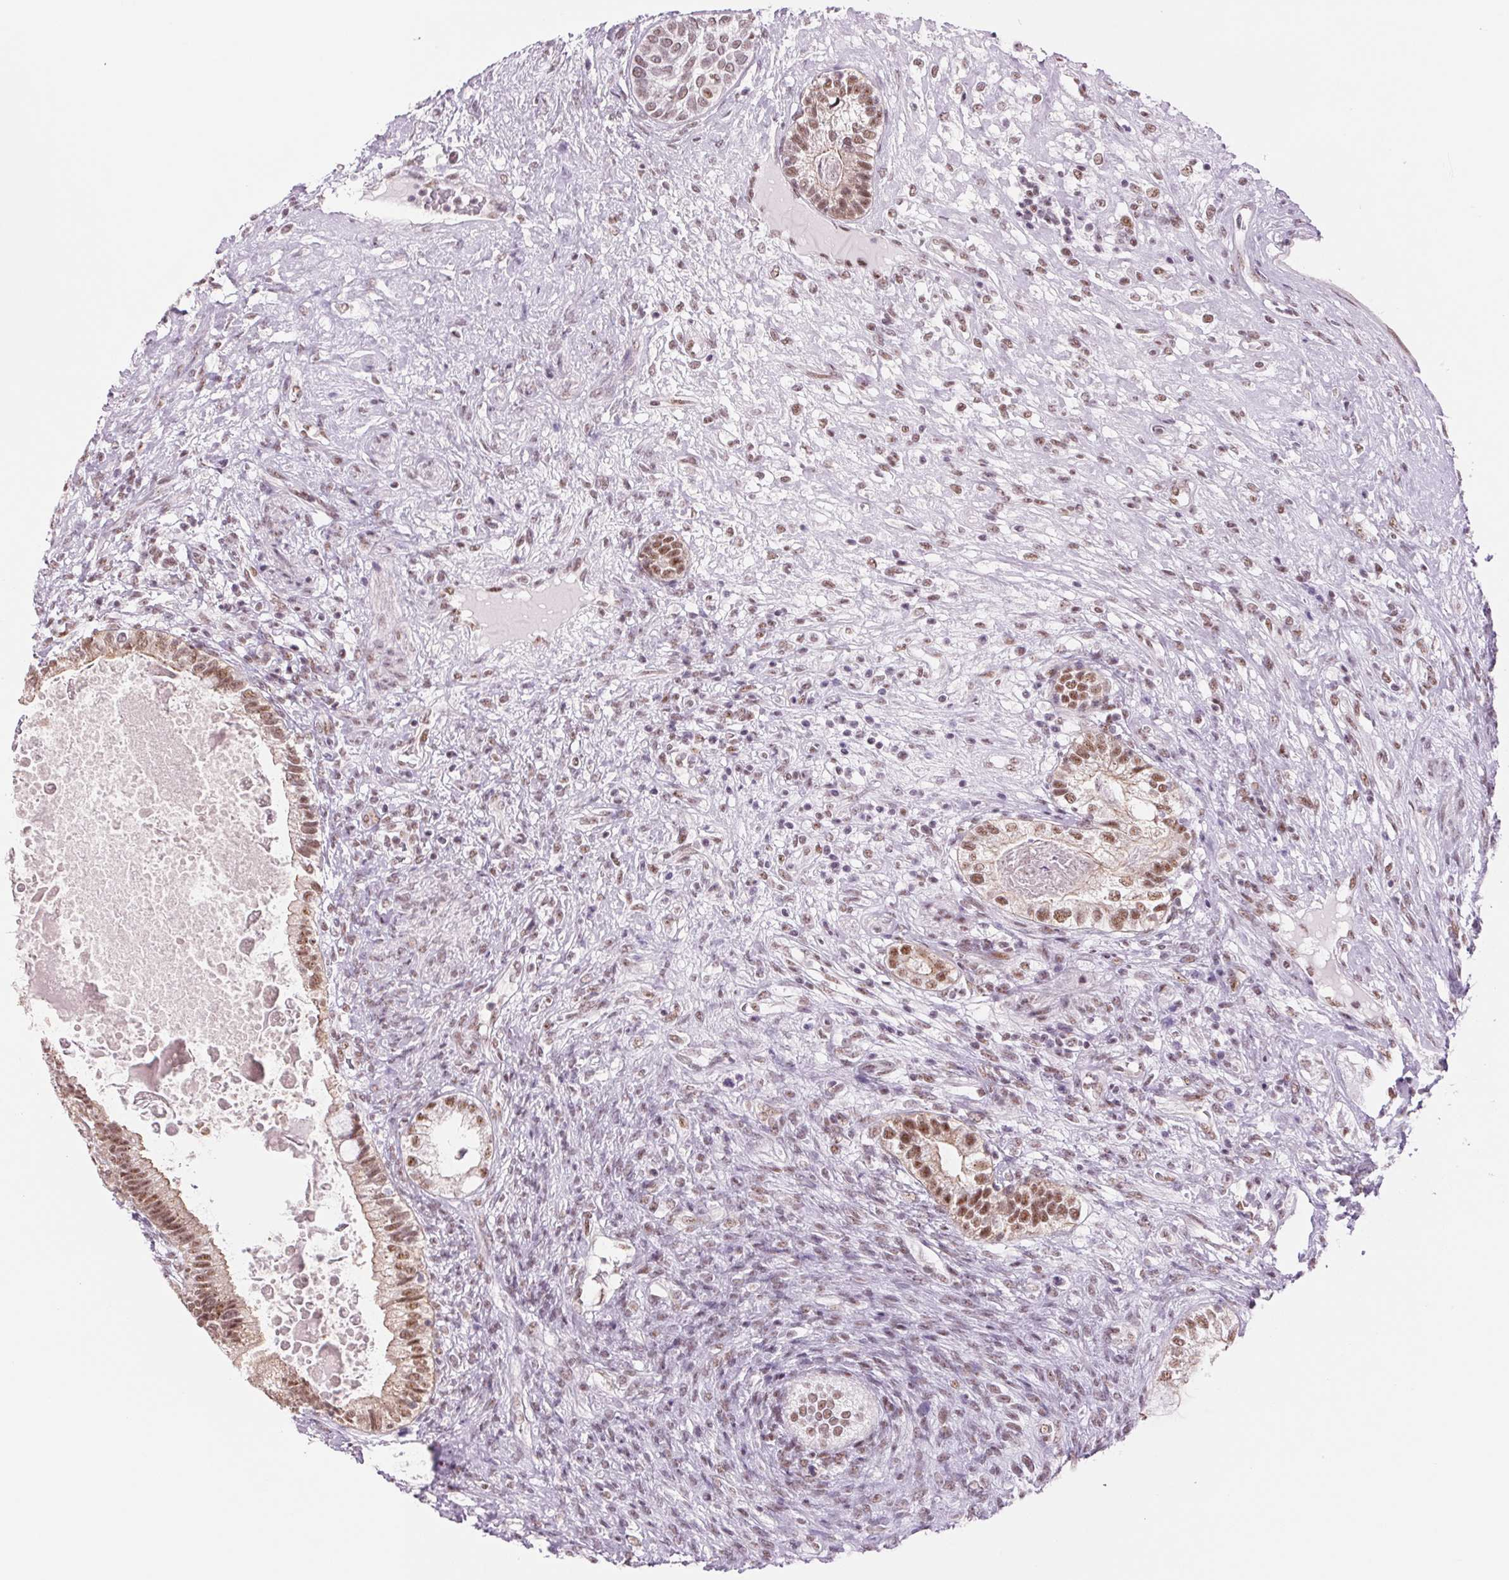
{"staining": {"intensity": "moderate", "quantity": ">75%", "location": "nuclear"}, "tissue": "testis cancer", "cell_type": "Tumor cells", "image_type": "cancer", "snomed": [{"axis": "morphology", "description": "Seminoma, NOS"}, {"axis": "morphology", "description": "Carcinoma, Embryonal, NOS"}, {"axis": "topography", "description": "Testis"}], "caption": "About >75% of tumor cells in human testis seminoma demonstrate moderate nuclear protein expression as visualized by brown immunohistochemical staining.", "gene": "ZC3H14", "patient": {"sex": "male", "age": 41}}